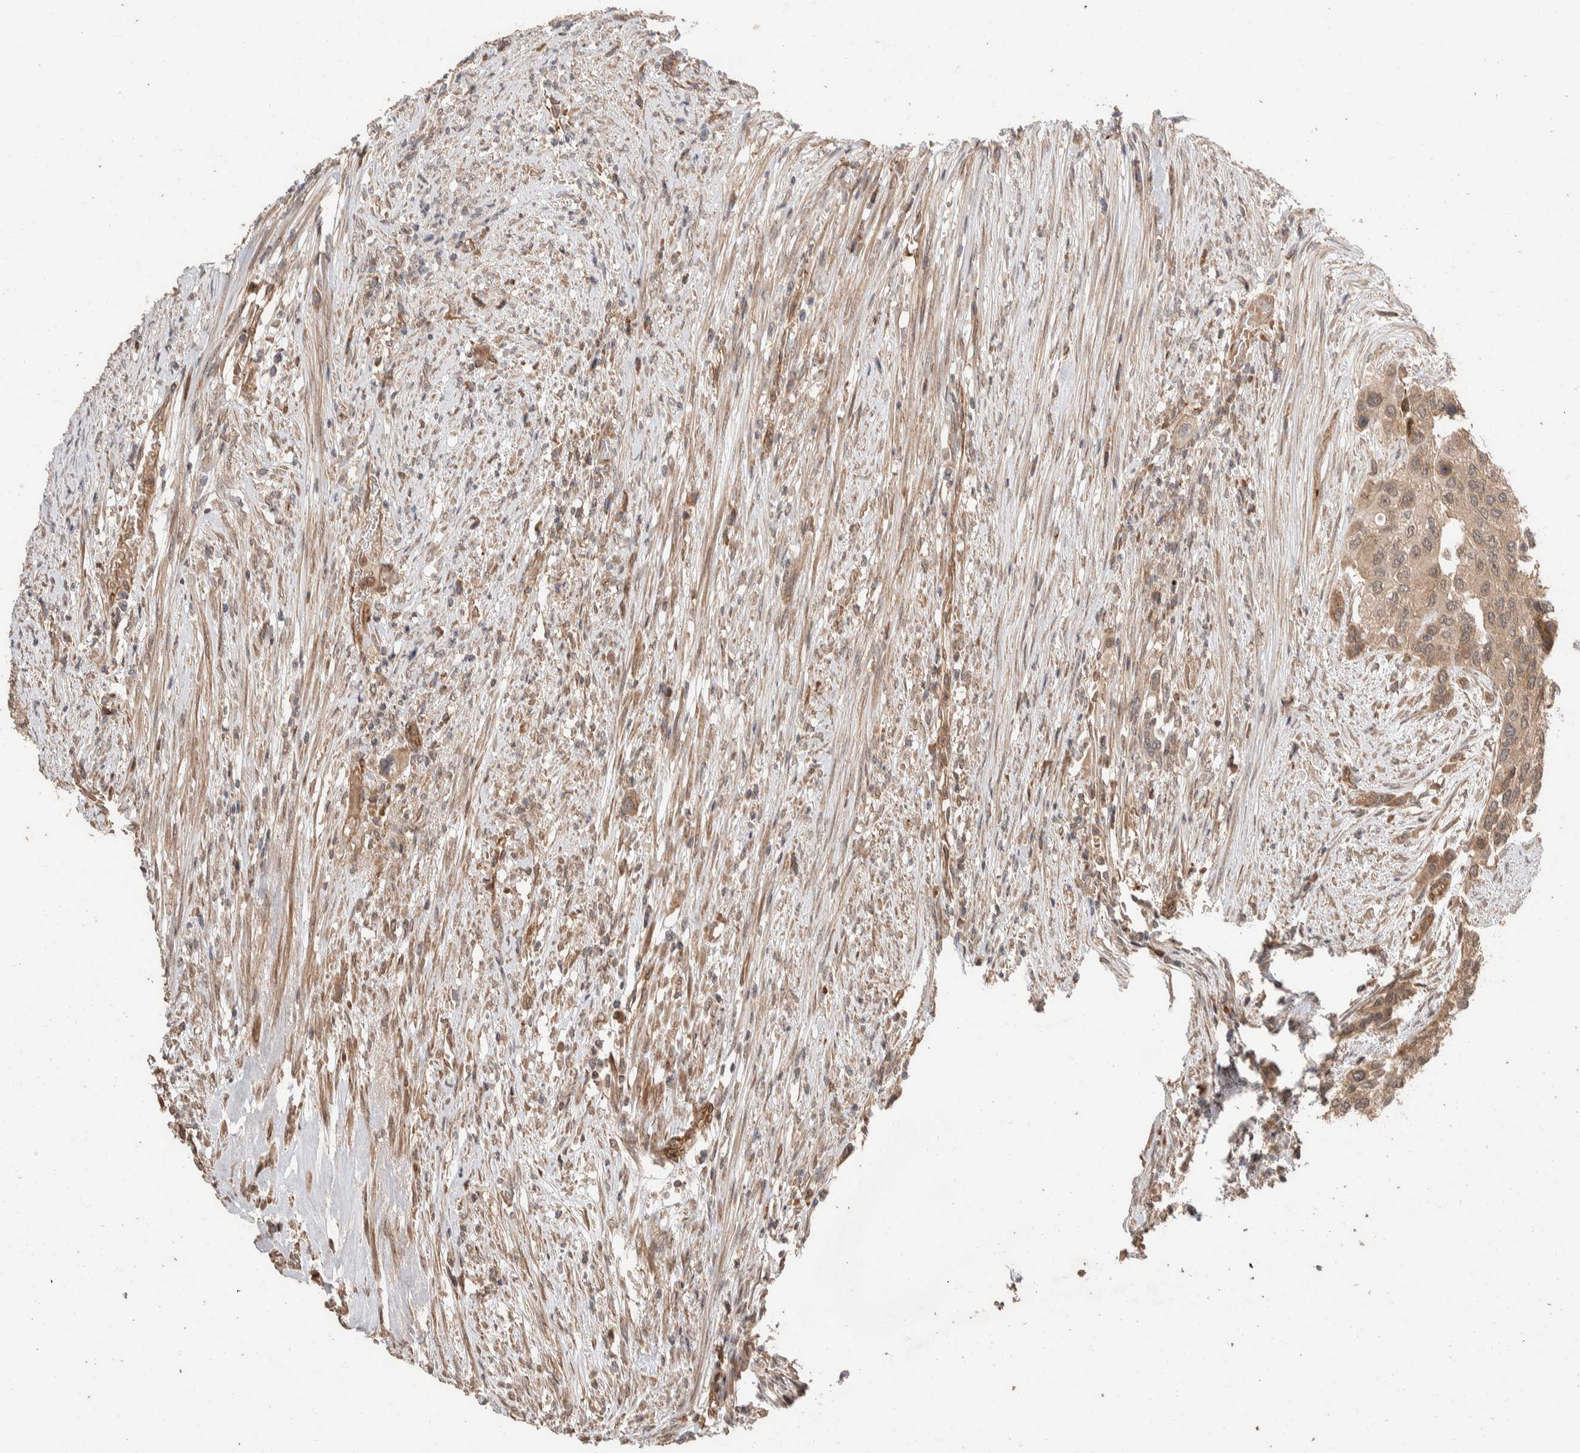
{"staining": {"intensity": "weak", "quantity": ">75%", "location": "cytoplasmic/membranous"}, "tissue": "urothelial cancer", "cell_type": "Tumor cells", "image_type": "cancer", "snomed": [{"axis": "morphology", "description": "Urothelial carcinoma, High grade"}, {"axis": "topography", "description": "Urinary bladder"}], "caption": "A histopathology image of urothelial cancer stained for a protein exhibits weak cytoplasmic/membranous brown staining in tumor cells.", "gene": "ERC1", "patient": {"sex": "female", "age": 56}}